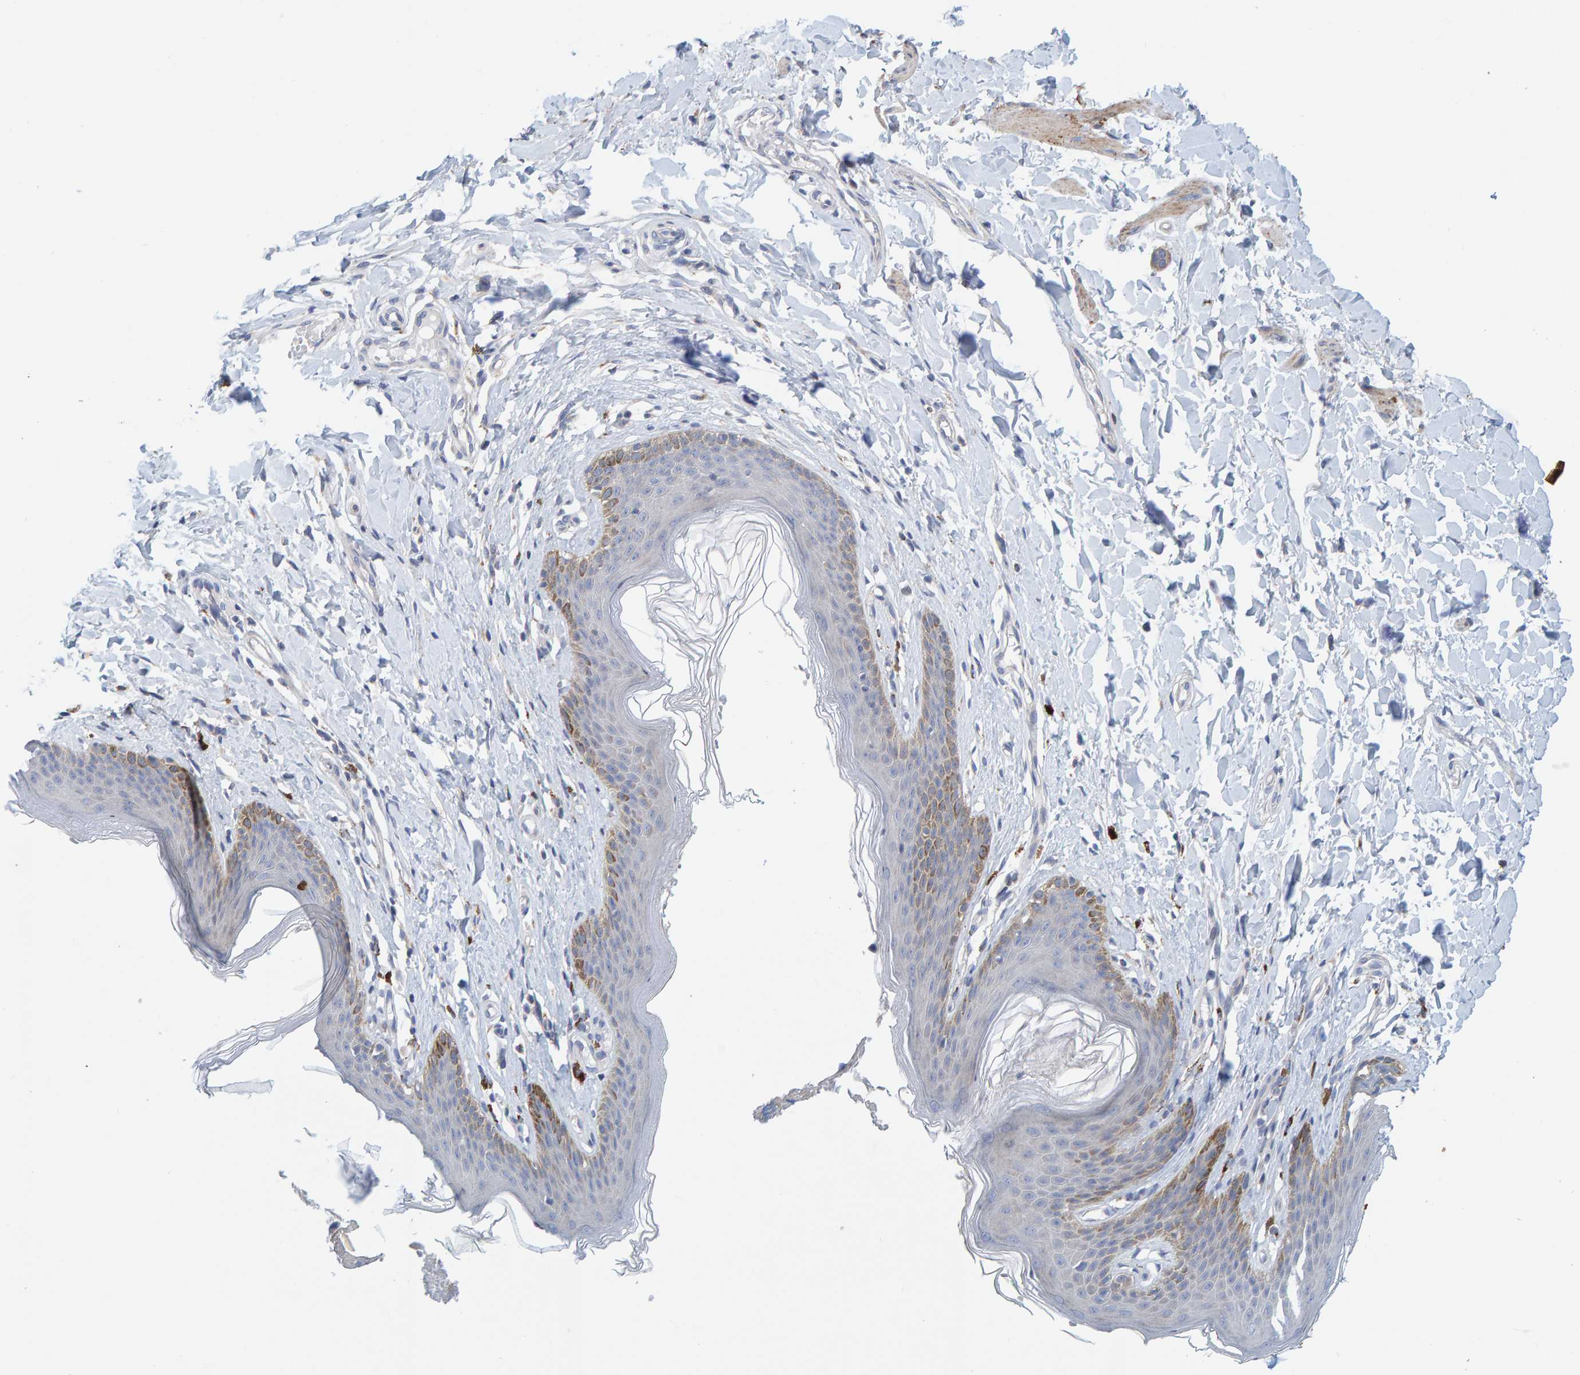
{"staining": {"intensity": "moderate", "quantity": "<25%", "location": "cytoplasmic/membranous"}, "tissue": "skin", "cell_type": "Epidermal cells", "image_type": "normal", "snomed": [{"axis": "morphology", "description": "Normal tissue, NOS"}, {"axis": "topography", "description": "Vulva"}], "caption": "Unremarkable skin demonstrates moderate cytoplasmic/membranous staining in about <25% of epidermal cells.", "gene": "ZC3H3", "patient": {"sex": "female", "age": 66}}